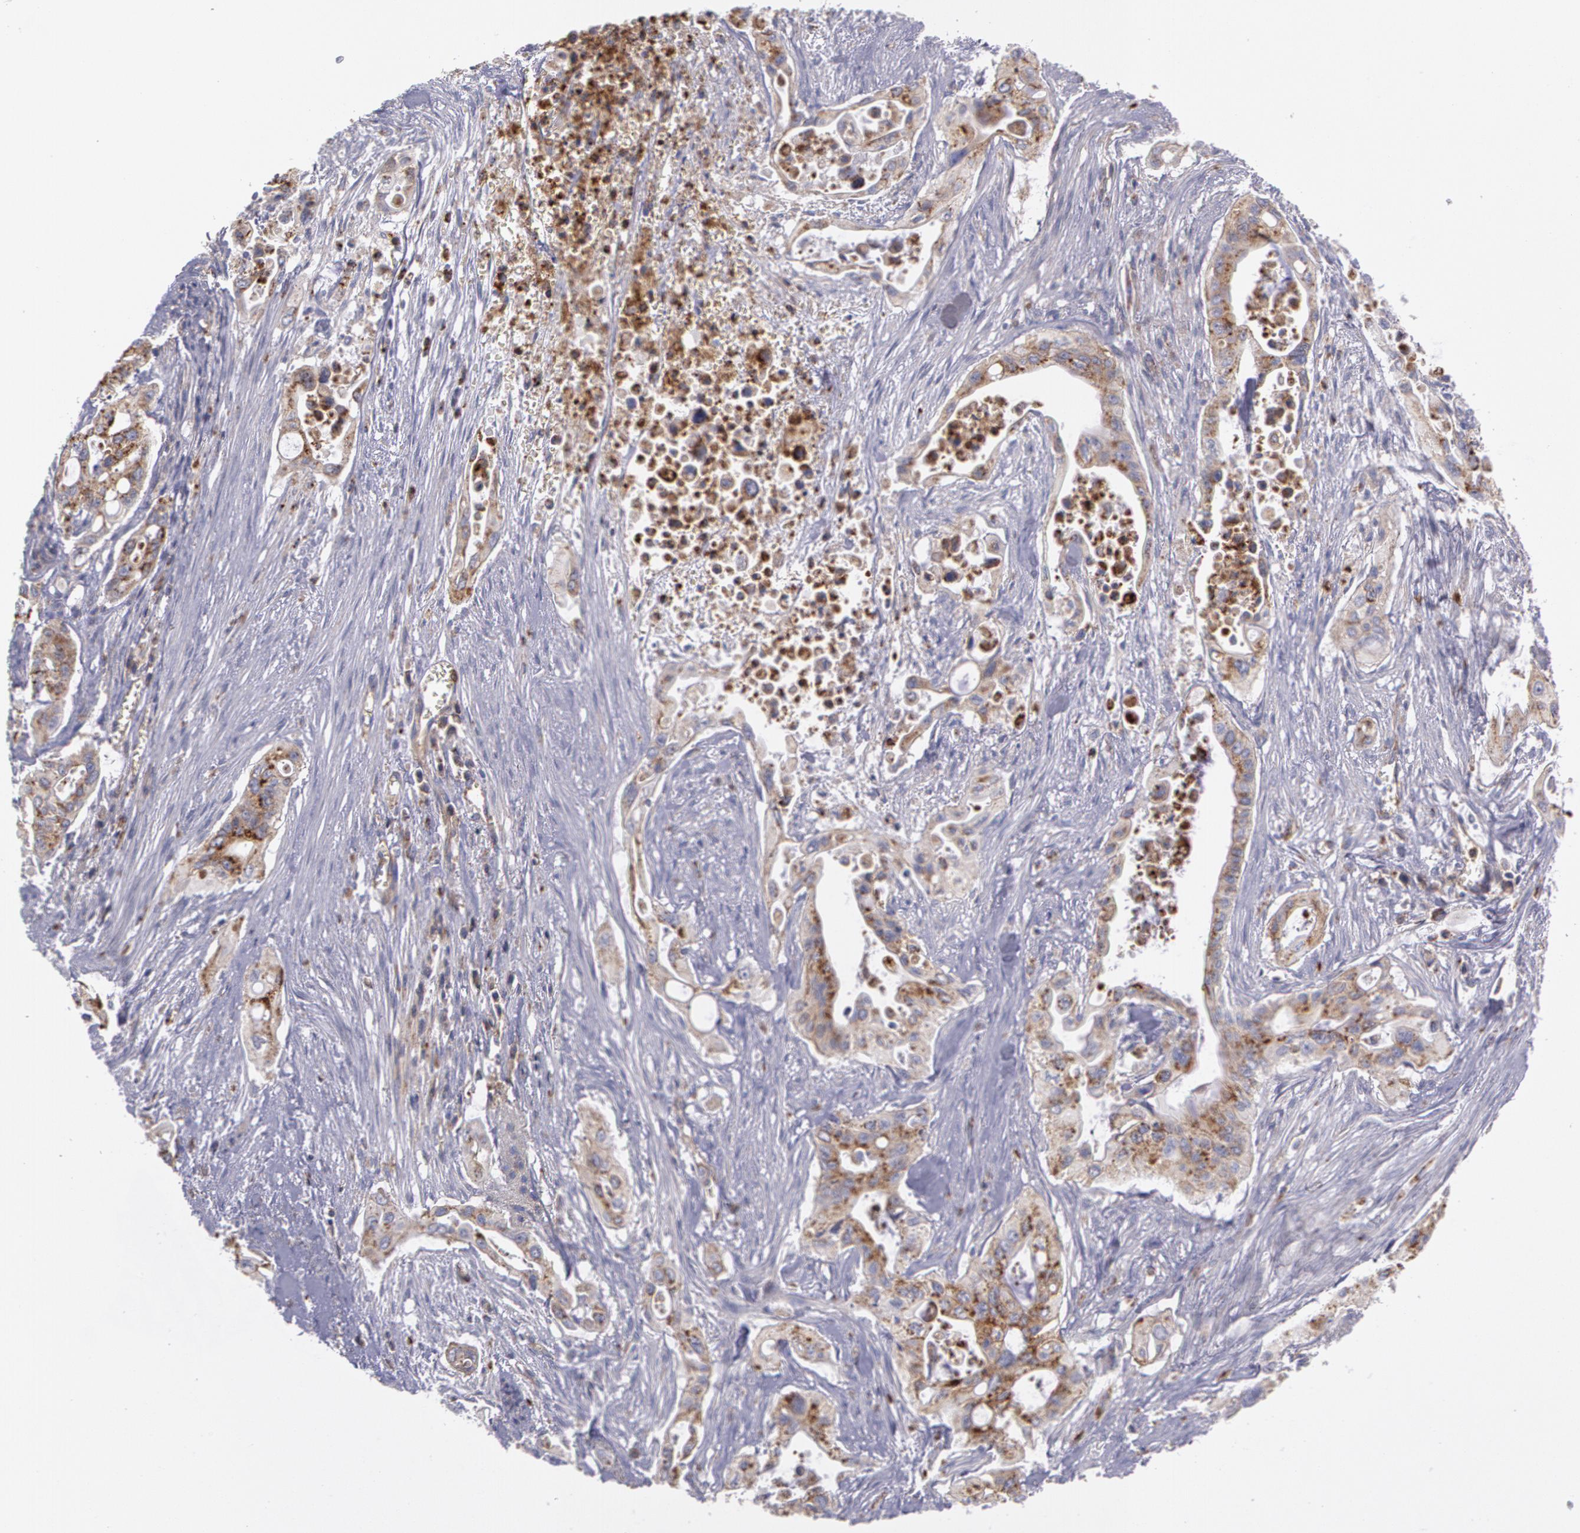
{"staining": {"intensity": "moderate", "quantity": ">75%", "location": "cytoplasmic/membranous"}, "tissue": "pancreatic cancer", "cell_type": "Tumor cells", "image_type": "cancer", "snomed": [{"axis": "morphology", "description": "Adenocarcinoma, NOS"}, {"axis": "topography", "description": "Pancreas"}], "caption": "Adenocarcinoma (pancreatic) was stained to show a protein in brown. There is medium levels of moderate cytoplasmic/membranous positivity in approximately >75% of tumor cells.", "gene": "FLOT2", "patient": {"sex": "male", "age": 77}}